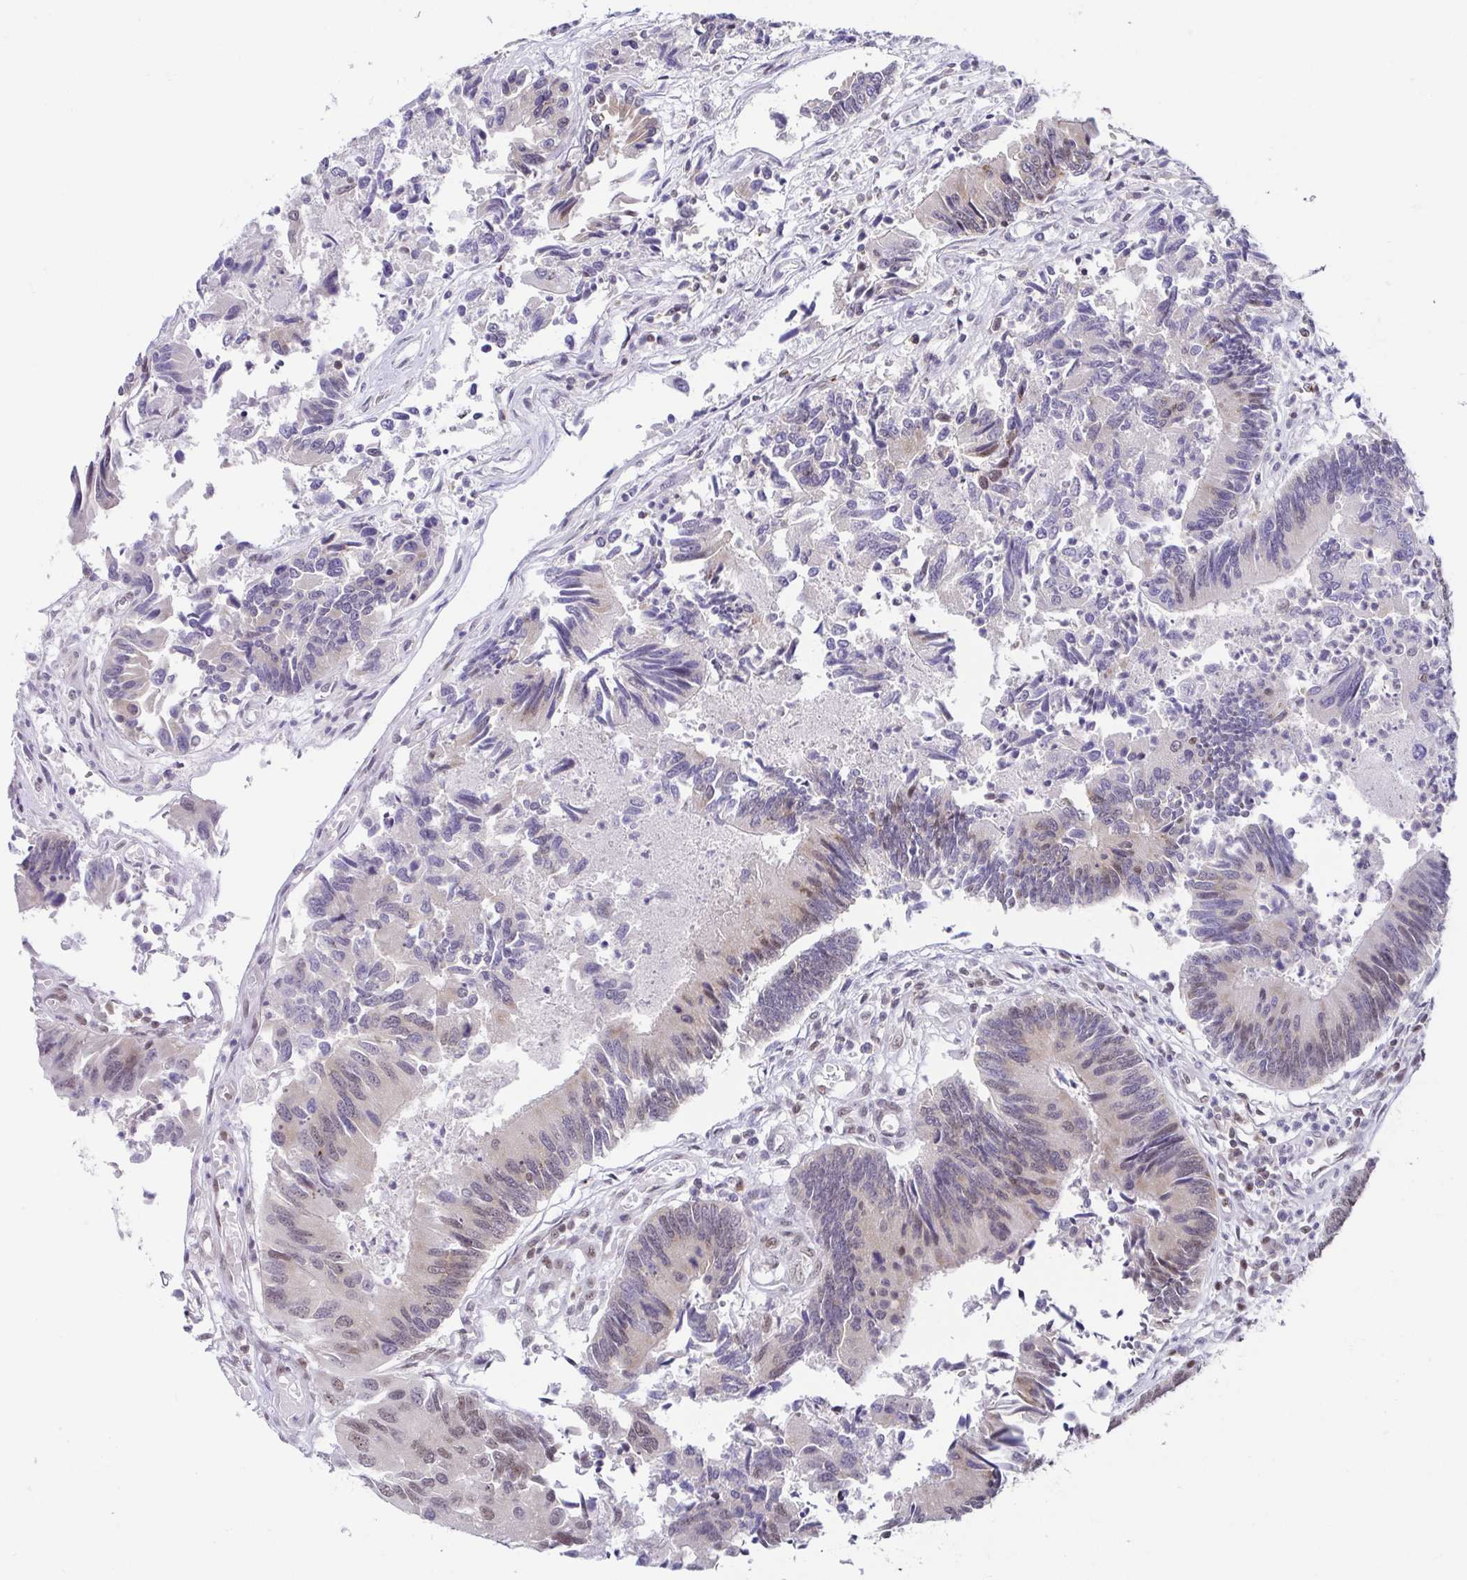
{"staining": {"intensity": "moderate", "quantity": "25%-75%", "location": "nuclear"}, "tissue": "colorectal cancer", "cell_type": "Tumor cells", "image_type": "cancer", "snomed": [{"axis": "morphology", "description": "Adenocarcinoma, NOS"}, {"axis": "topography", "description": "Colon"}], "caption": "A high-resolution histopathology image shows immunohistochemistry staining of colorectal adenocarcinoma, which exhibits moderate nuclear staining in approximately 25%-75% of tumor cells. The protein of interest is shown in brown color, while the nuclei are stained blue.", "gene": "EWSR1", "patient": {"sex": "female", "age": 67}}